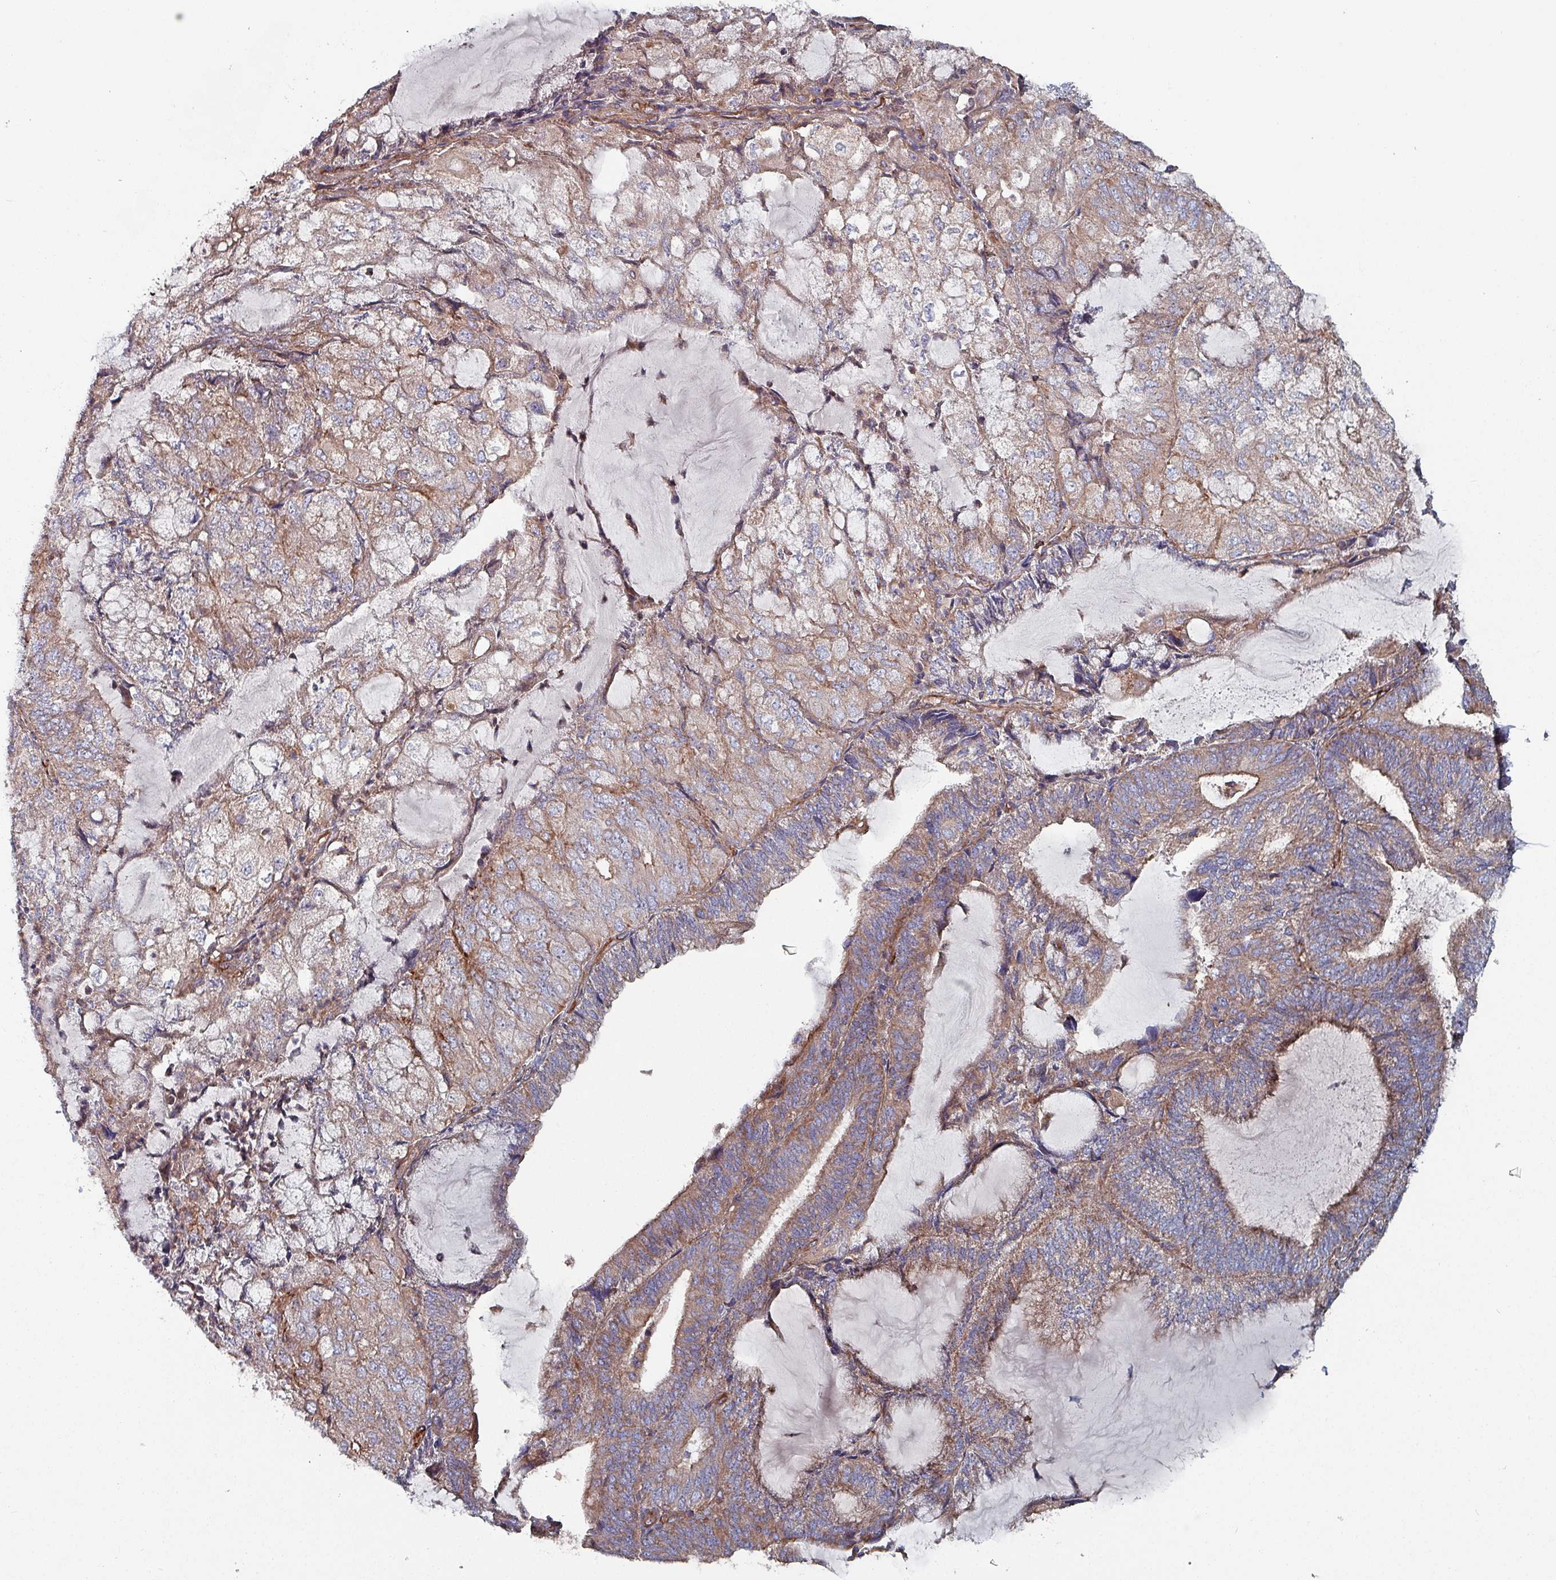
{"staining": {"intensity": "moderate", "quantity": "25%-75%", "location": "cytoplasmic/membranous"}, "tissue": "endometrial cancer", "cell_type": "Tumor cells", "image_type": "cancer", "snomed": [{"axis": "morphology", "description": "Adenocarcinoma, NOS"}, {"axis": "topography", "description": "Endometrium"}], "caption": "This micrograph displays adenocarcinoma (endometrial) stained with immunohistochemistry to label a protein in brown. The cytoplasmic/membranous of tumor cells show moderate positivity for the protein. Nuclei are counter-stained blue.", "gene": "ANO10", "patient": {"sex": "female", "age": 81}}